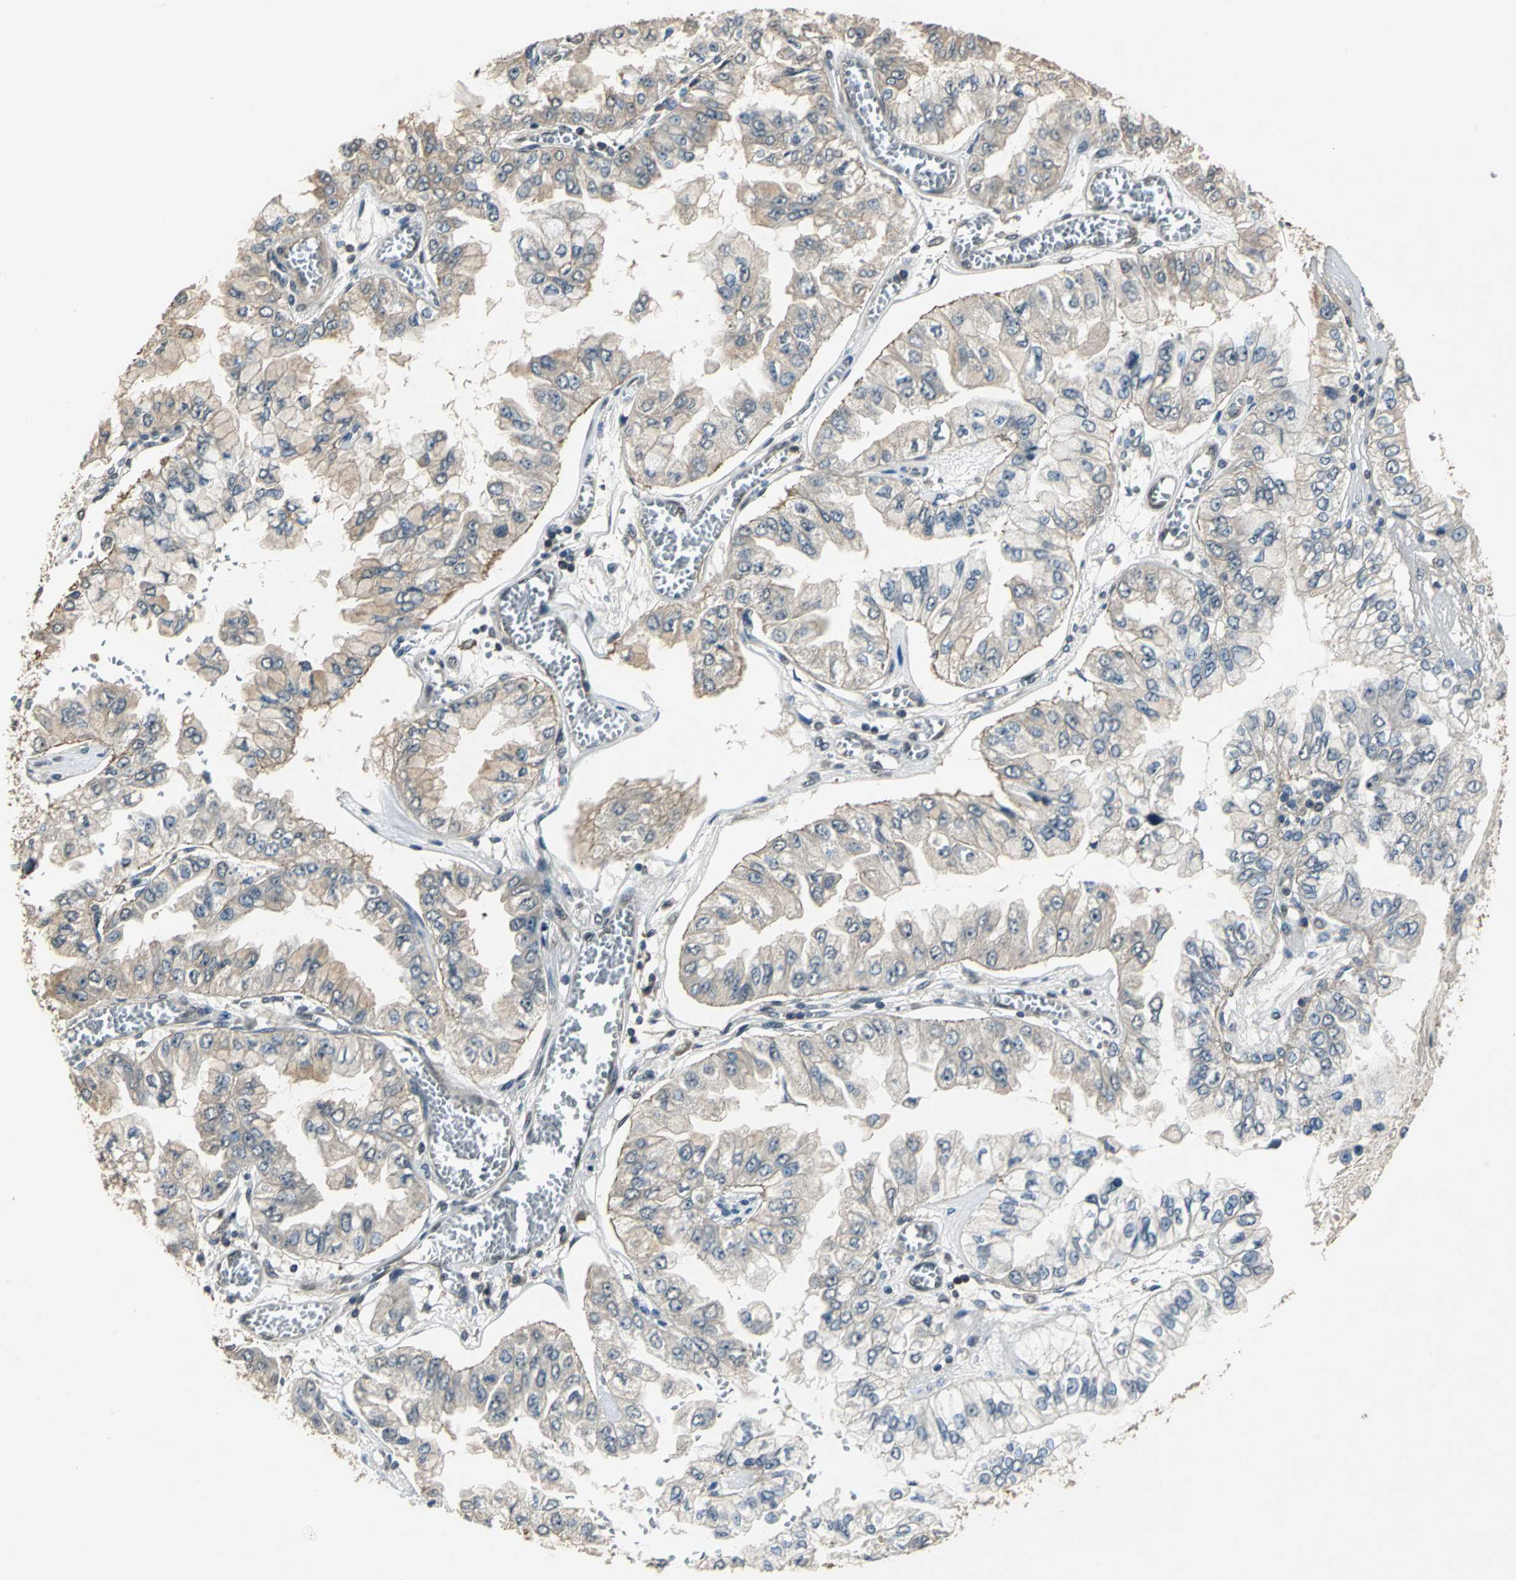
{"staining": {"intensity": "weak", "quantity": "<25%", "location": "cytoplasmic/membranous"}, "tissue": "liver cancer", "cell_type": "Tumor cells", "image_type": "cancer", "snomed": [{"axis": "morphology", "description": "Cholangiocarcinoma"}, {"axis": "topography", "description": "Liver"}], "caption": "Tumor cells show no significant protein positivity in liver cancer (cholangiocarcinoma).", "gene": "EIF2B2", "patient": {"sex": "female", "age": 79}}